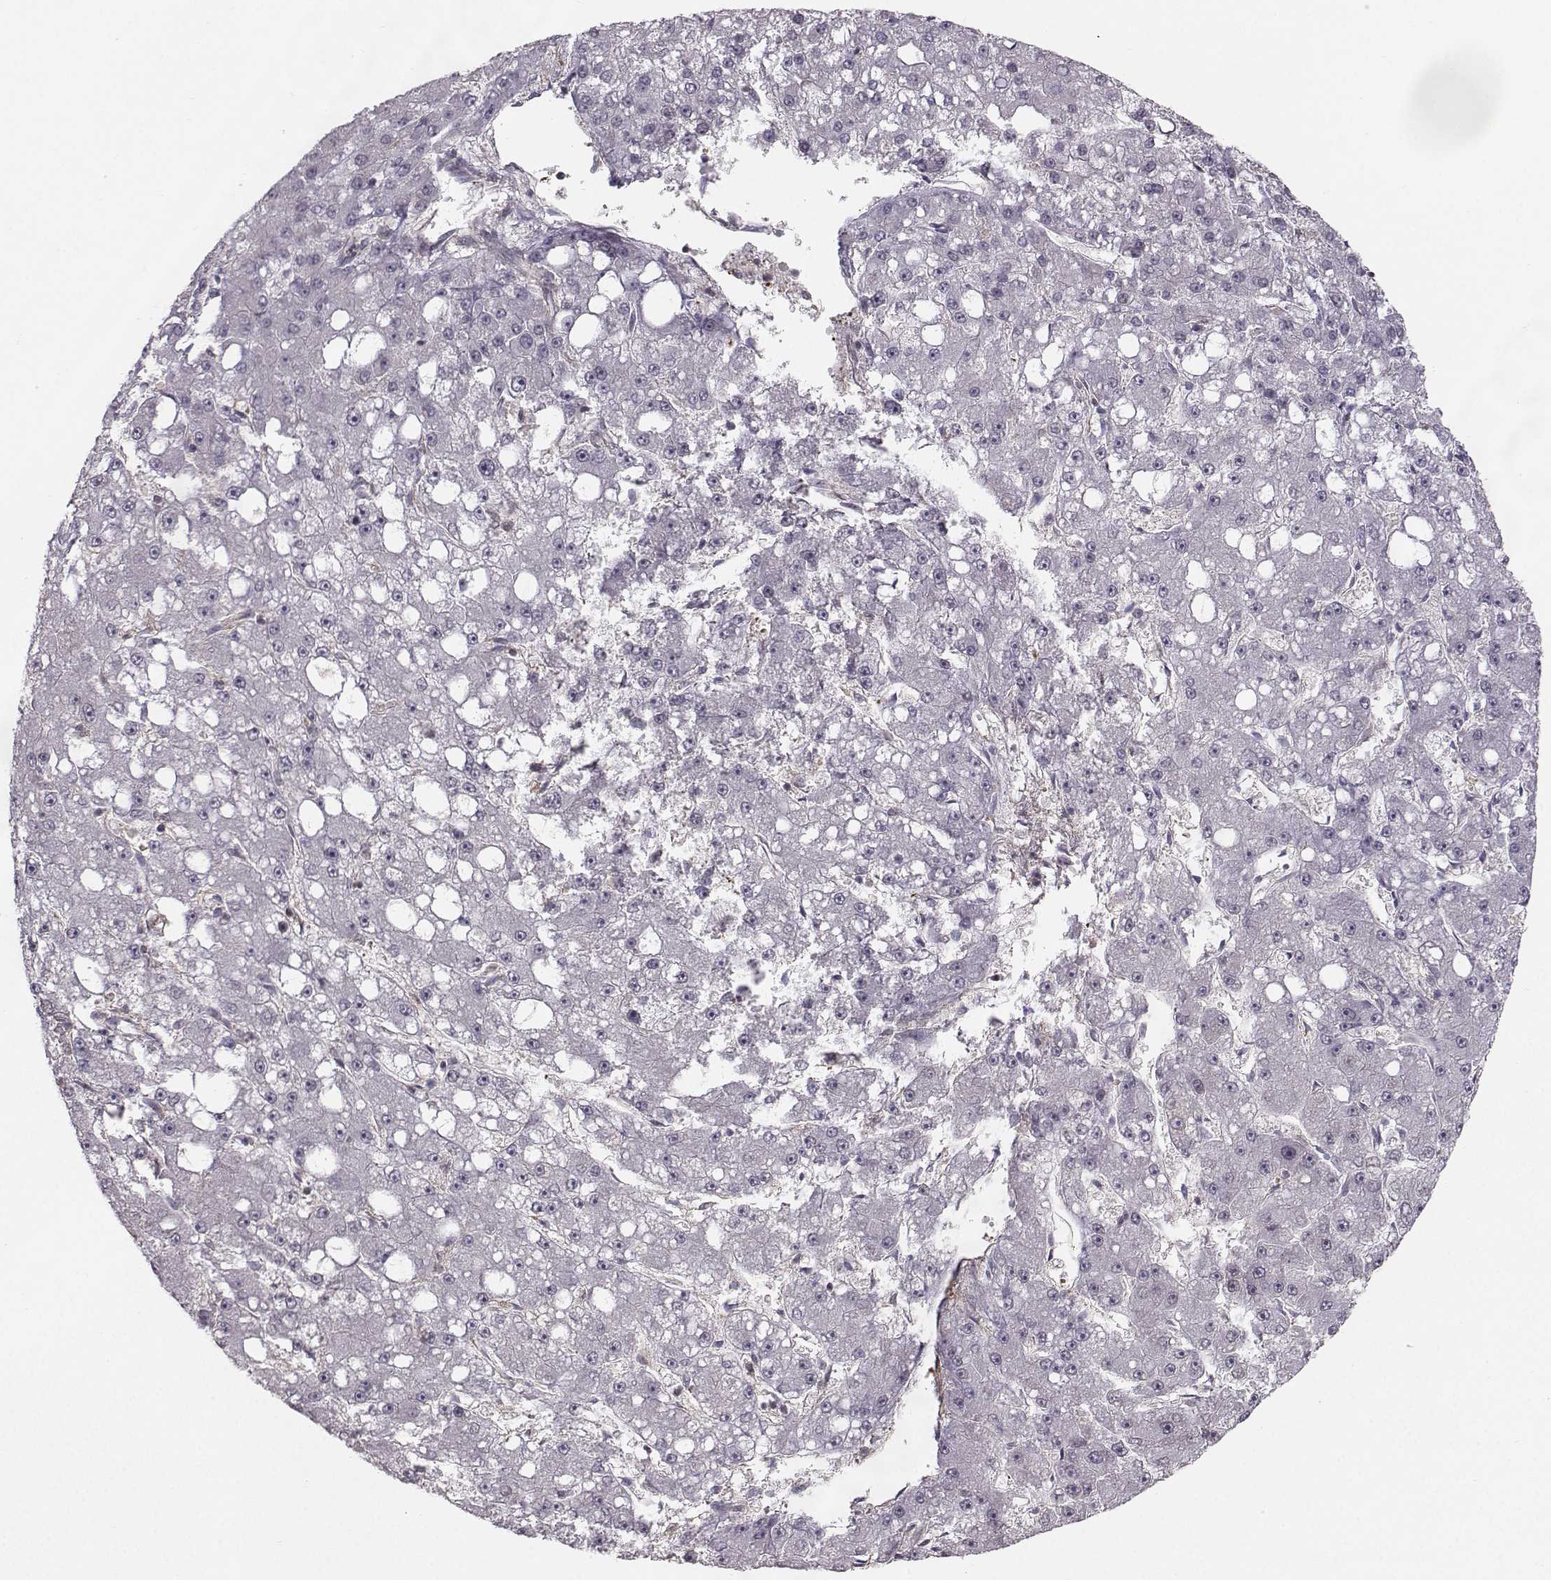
{"staining": {"intensity": "negative", "quantity": "none", "location": "none"}, "tissue": "liver cancer", "cell_type": "Tumor cells", "image_type": "cancer", "snomed": [{"axis": "morphology", "description": "Carcinoma, Hepatocellular, NOS"}, {"axis": "topography", "description": "Liver"}], "caption": "The IHC micrograph has no significant expression in tumor cells of liver cancer tissue.", "gene": "ASB16", "patient": {"sex": "male", "age": 67}}